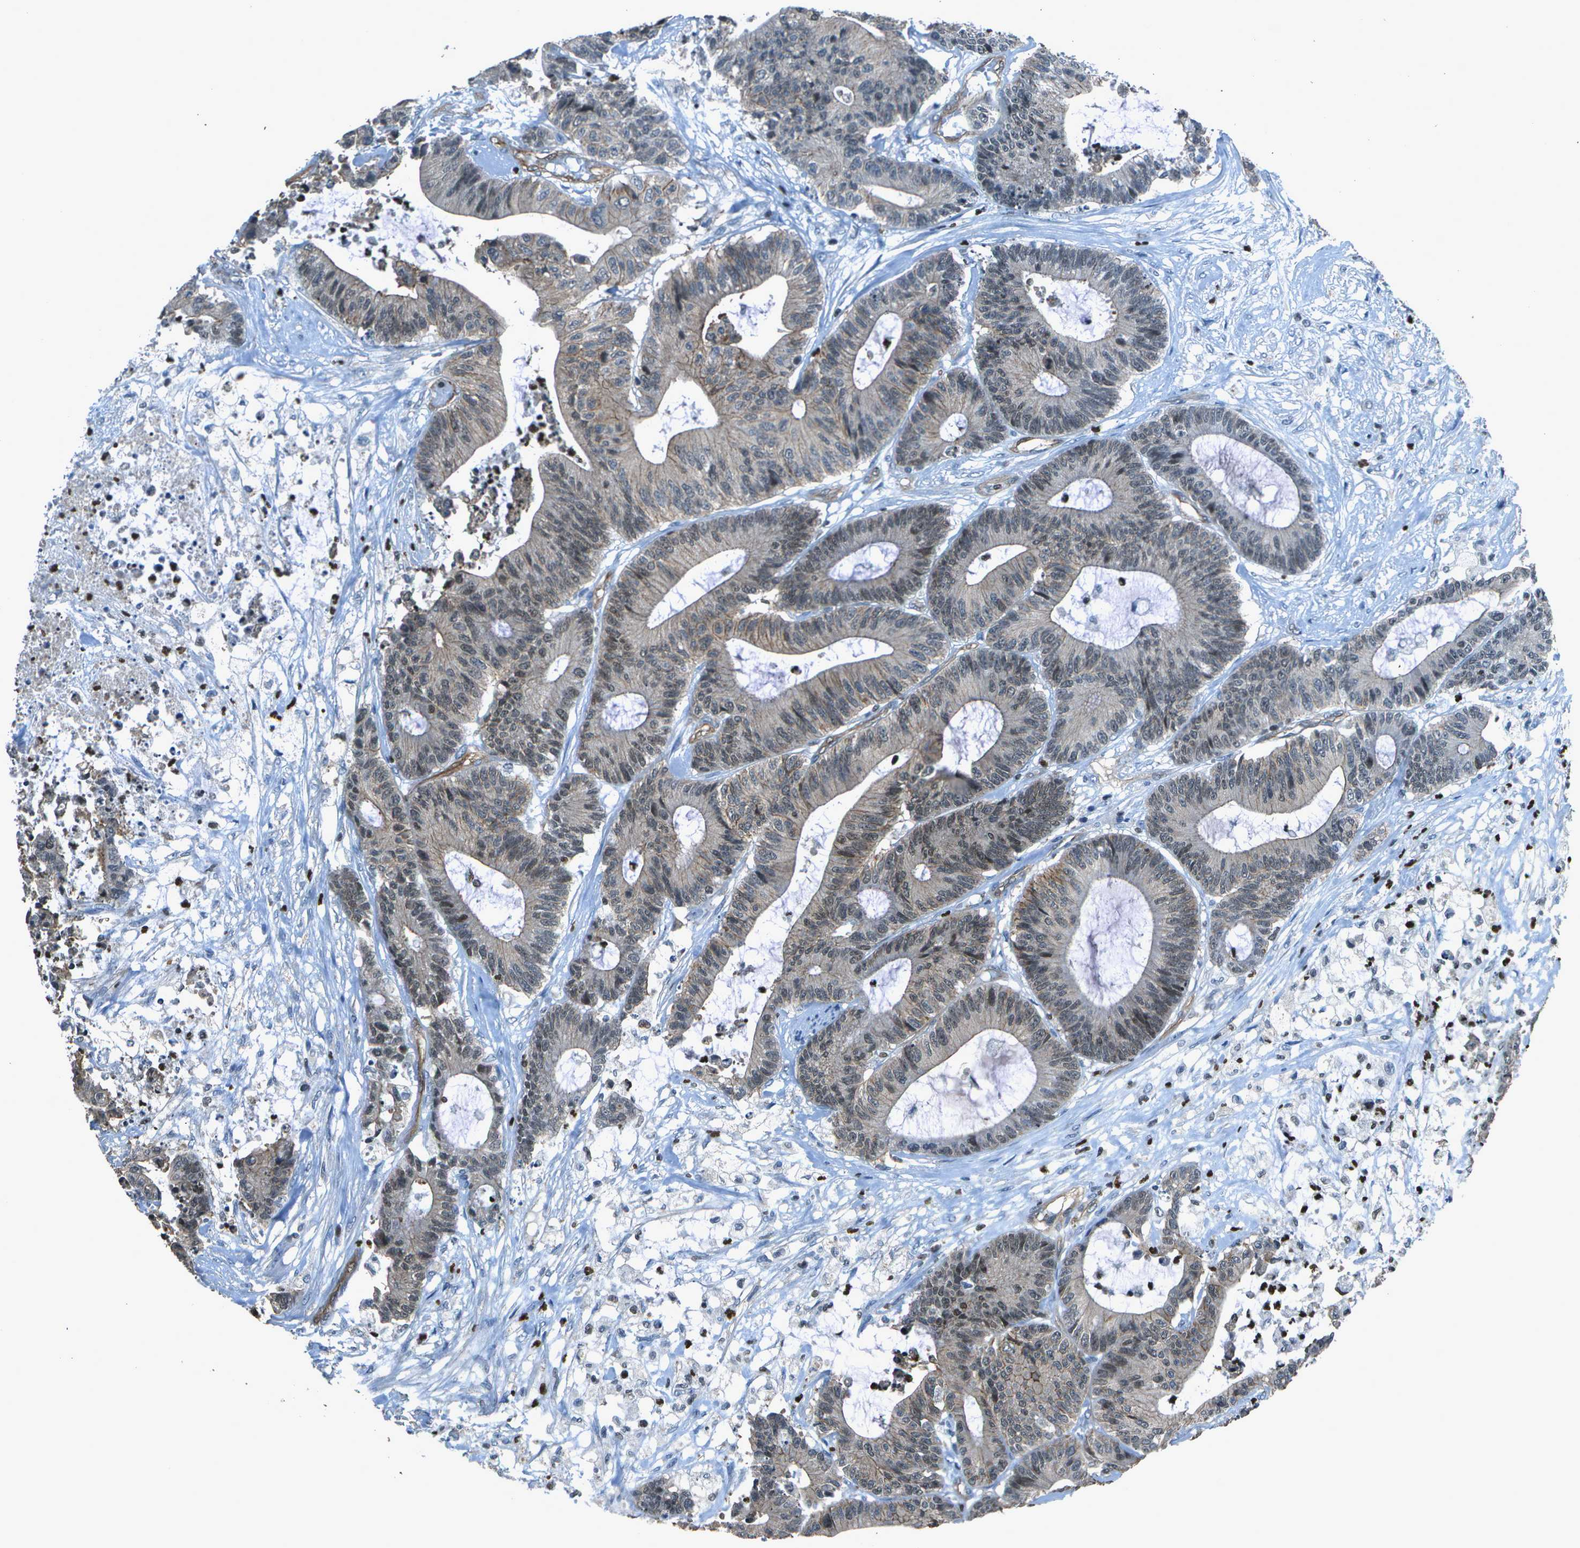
{"staining": {"intensity": "weak", "quantity": "25%-75%", "location": "cytoplasmic/membranous,nuclear"}, "tissue": "colorectal cancer", "cell_type": "Tumor cells", "image_type": "cancer", "snomed": [{"axis": "morphology", "description": "Adenocarcinoma, NOS"}, {"axis": "topography", "description": "Colon"}], "caption": "Protein staining displays weak cytoplasmic/membranous and nuclear expression in about 25%-75% of tumor cells in colorectal cancer (adenocarcinoma). (DAB (3,3'-diaminobenzidine) IHC with brightfield microscopy, high magnification).", "gene": "PDLIM1", "patient": {"sex": "female", "age": 84}}